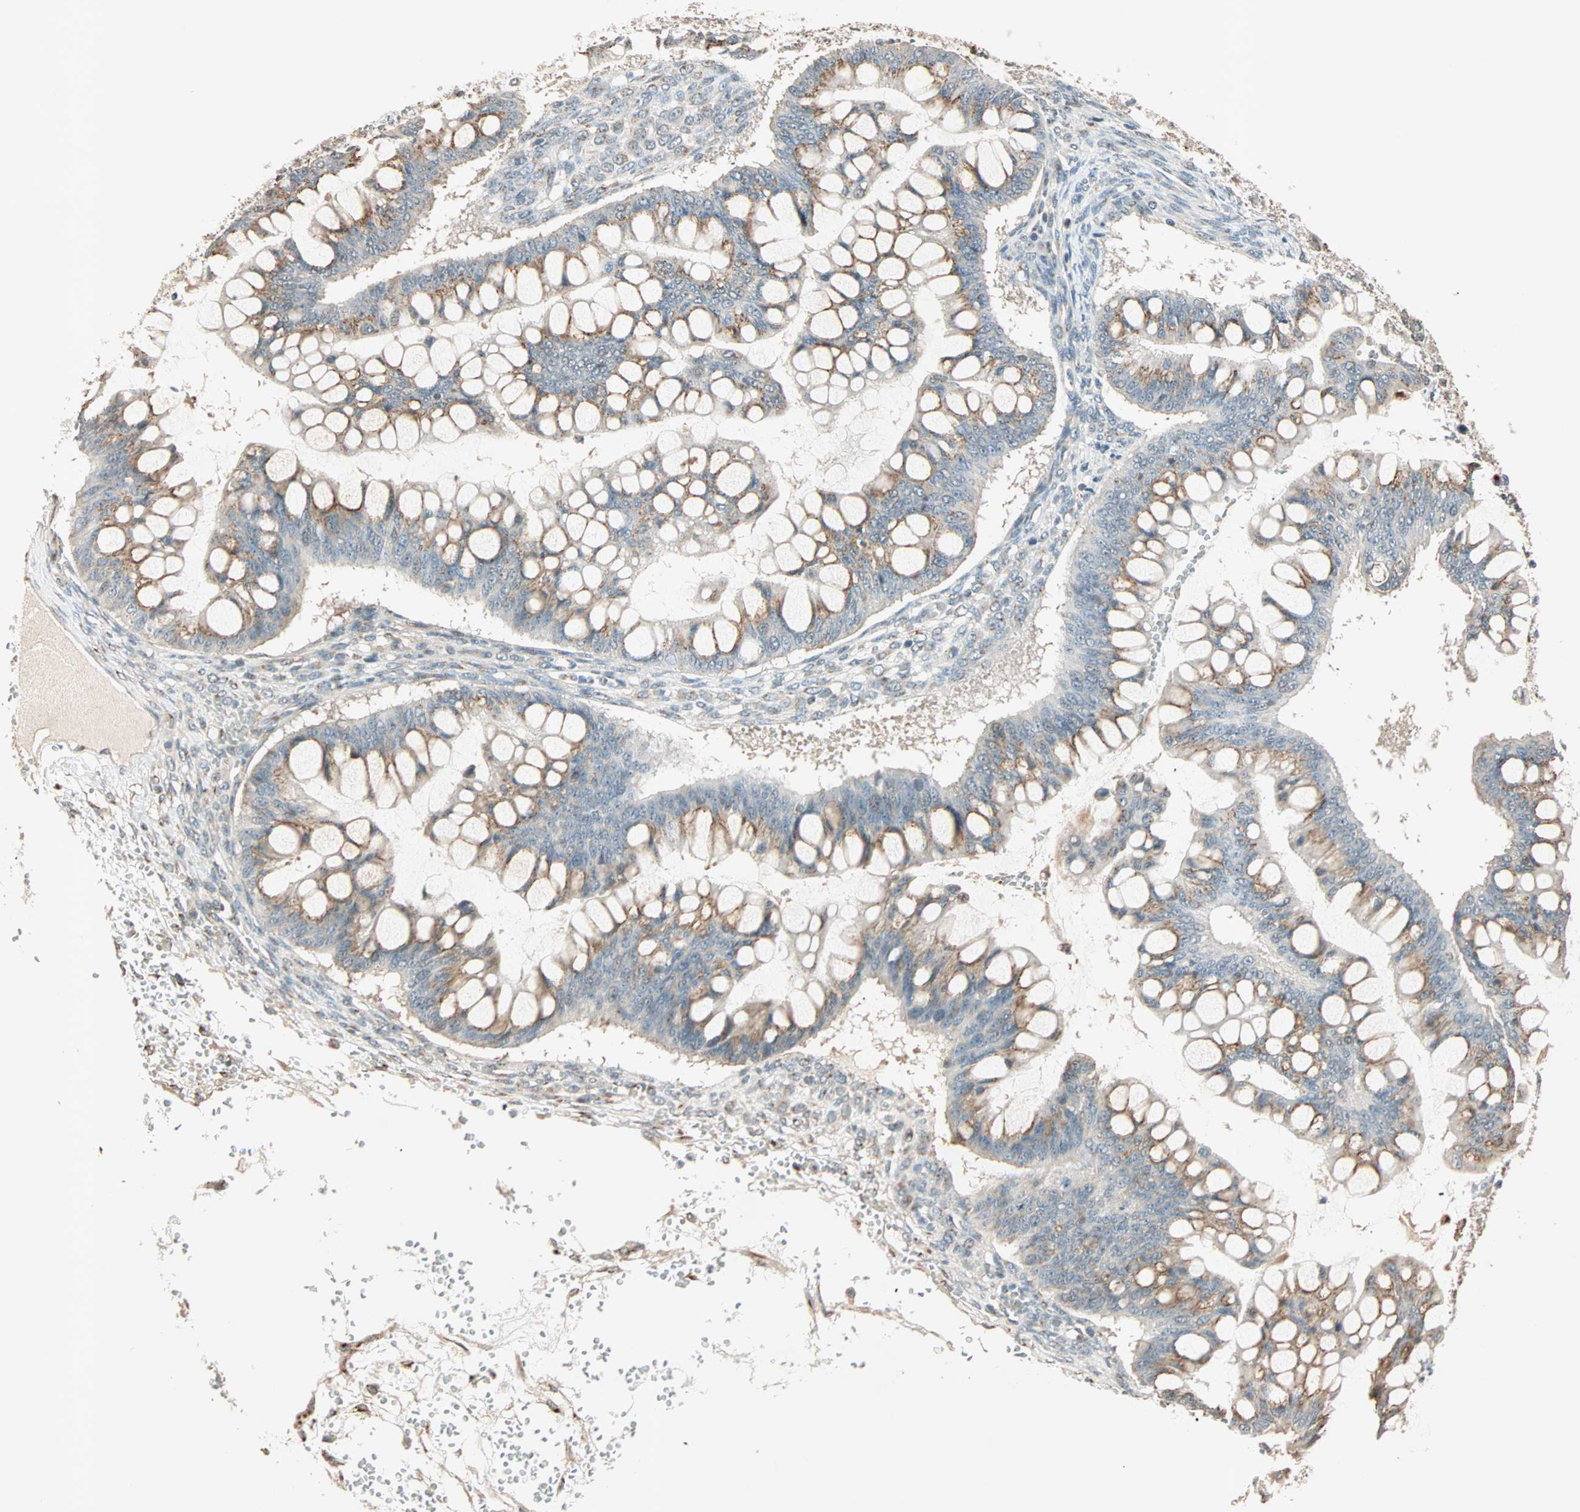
{"staining": {"intensity": "weak", "quantity": "25%-75%", "location": "cytoplasmic/membranous"}, "tissue": "ovarian cancer", "cell_type": "Tumor cells", "image_type": "cancer", "snomed": [{"axis": "morphology", "description": "Cystadenocarcinoma, mucinous, NOS"}, {"axis": "topography", "description": "Ovary"}], "caption": "An image showing weak cytoplasmic/membranous expression in about 25%-75% of tumor cells in ovarian cancer, as visualized by brown immunohistochemical staining.", "gene": "PRDM2", "patient": {"sex": "female", "age": 73}}